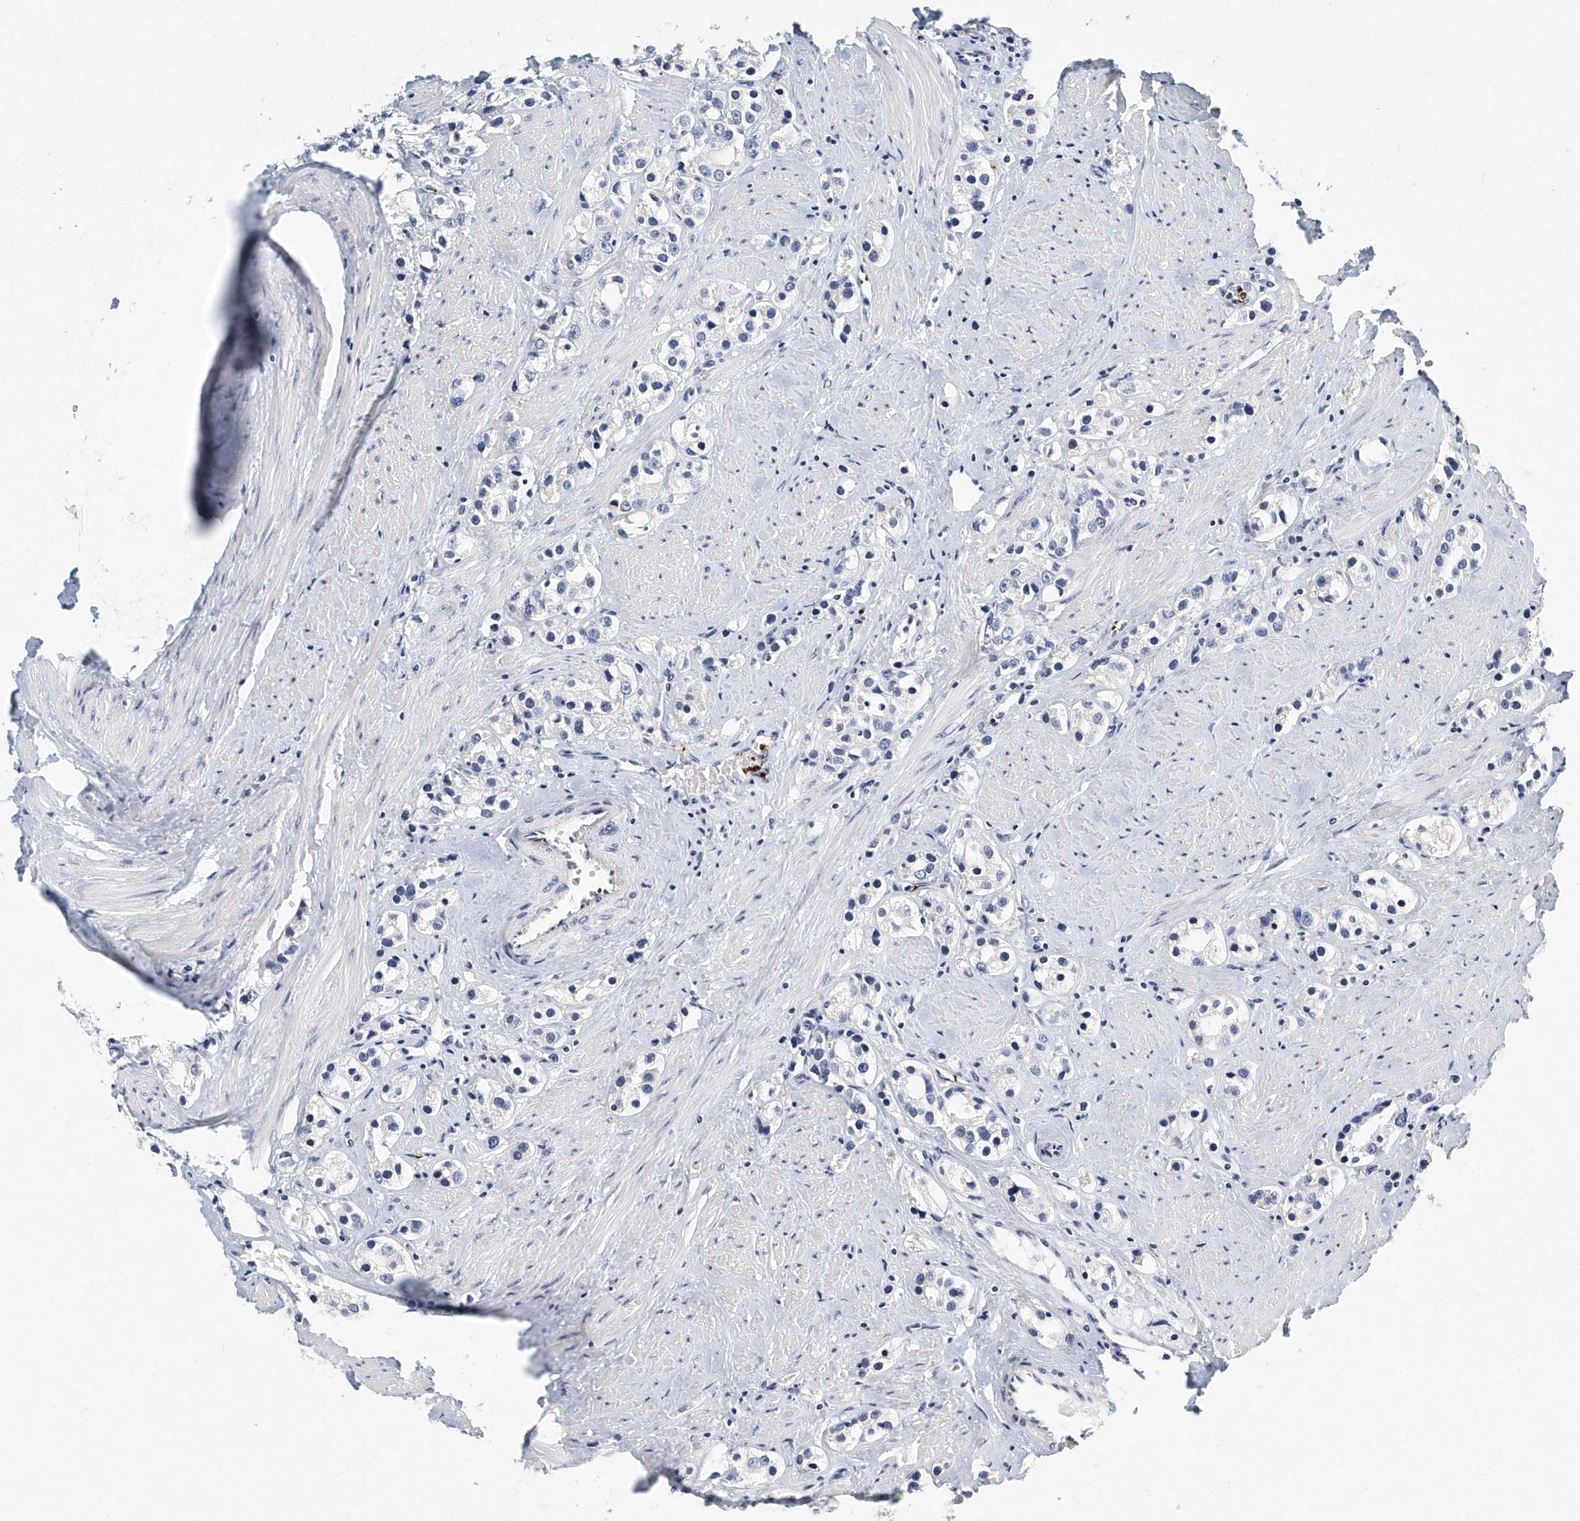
{"staining": {"intensity": "negative", "quantity": "none", "location": "none"}, "tissue": "prostate cancer", "cell_type": "Tumor cells", "image_type": "cancer", "snomed": [{"axis": "morphology", "description": "Adenocarcinoma, NOS"}, {"axis": "topography", "description": "Prostate"}], "caption": "Human prostate cancer (adenocarcinoma) stained for a protein using IHC exhibits no staining in tumor cells.", "gene": "ITGA2B", "patient": {"sex": "male", "age": 79}}